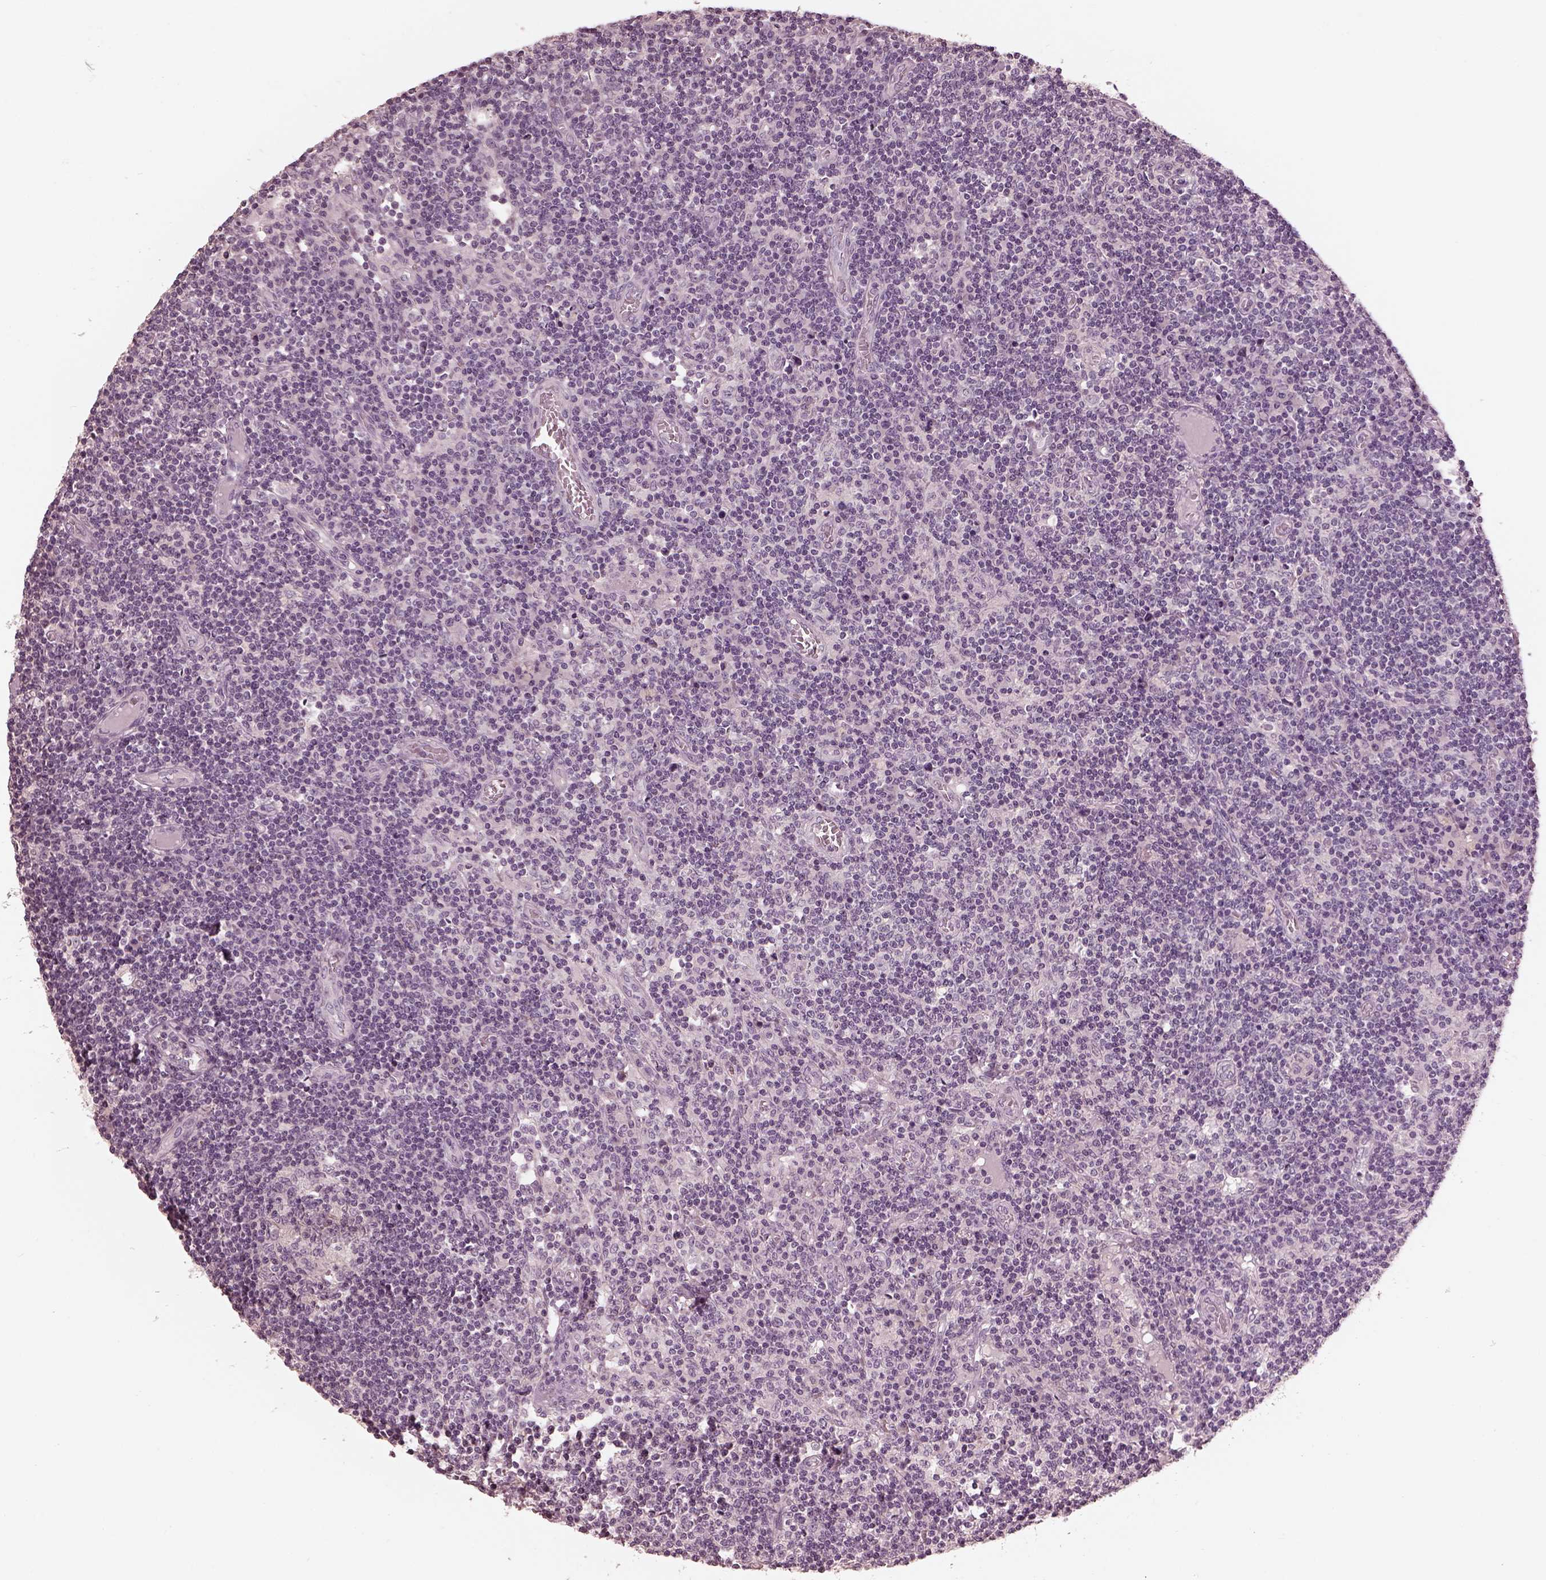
{"staining": {"intensity": "negative", "quantity": "none", "location": "none"}, "tissue": "lymph node", "cell_type": "Germinal center cells", "image_type": "normal", "snomed": [{"axis": "morphology", "description": "Normal tissue, NOS"}, {"axis": "topography", "description": "Lymph node"}], "caption": "The histopathology image exhibits no significant positivity in germinal center cells of lymph node.", "gene": "OPTC", "patient": {"sex": "female", "age": 72}}